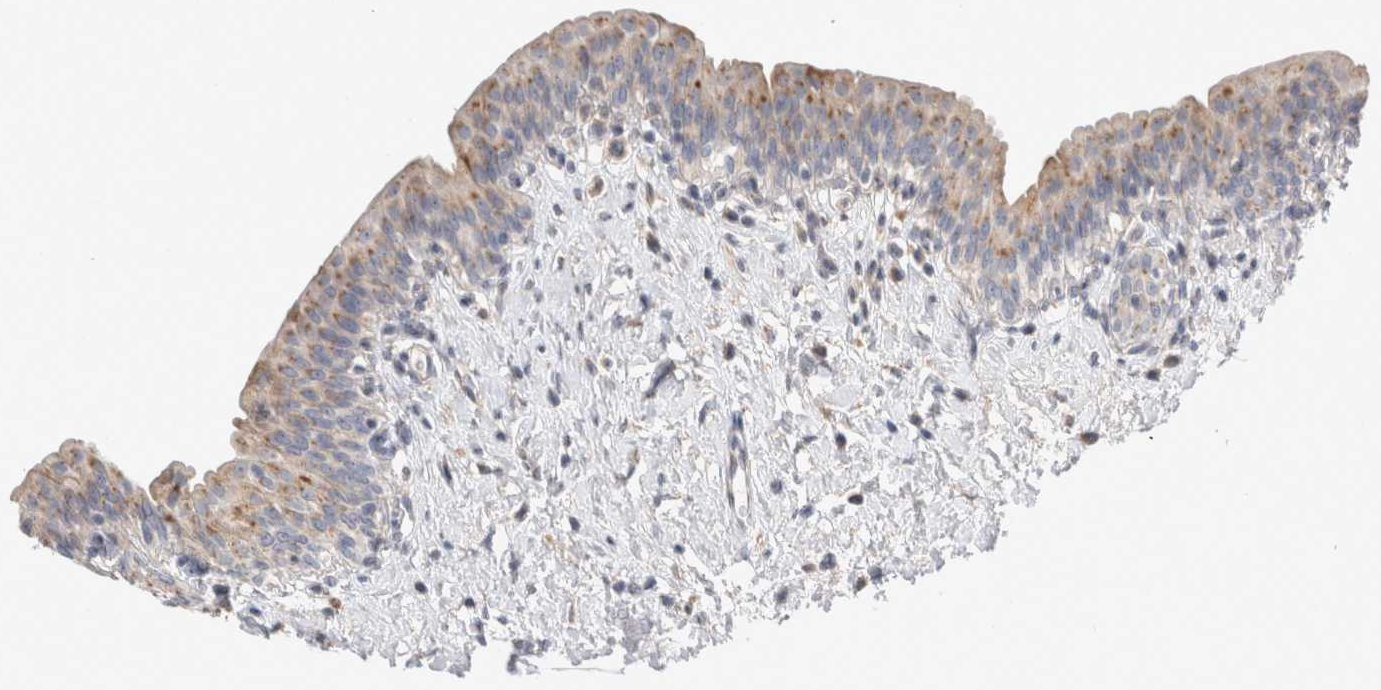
{"staining": {"intensity": "weak", "quantity": ">75%", "location": "cytoplasmic/membranous"}, "tissue": "urinary bladder", "cell_type": "Urothelial cells", "image_type": "normal", "snomed": [{"axis": "morphology", "description": "Normal tissue, NOS"}, {"axis": "topography", "description": "Urinary bladder"}], "caption": "Immunohistochemistry of normal human urinary bladder reveals low levels of weak cytoplasmic/membranous staining in approximately >75% of urothelial cells.", "gene": "TRMT9B", "patient": {"sex": "male", "age": 83}}